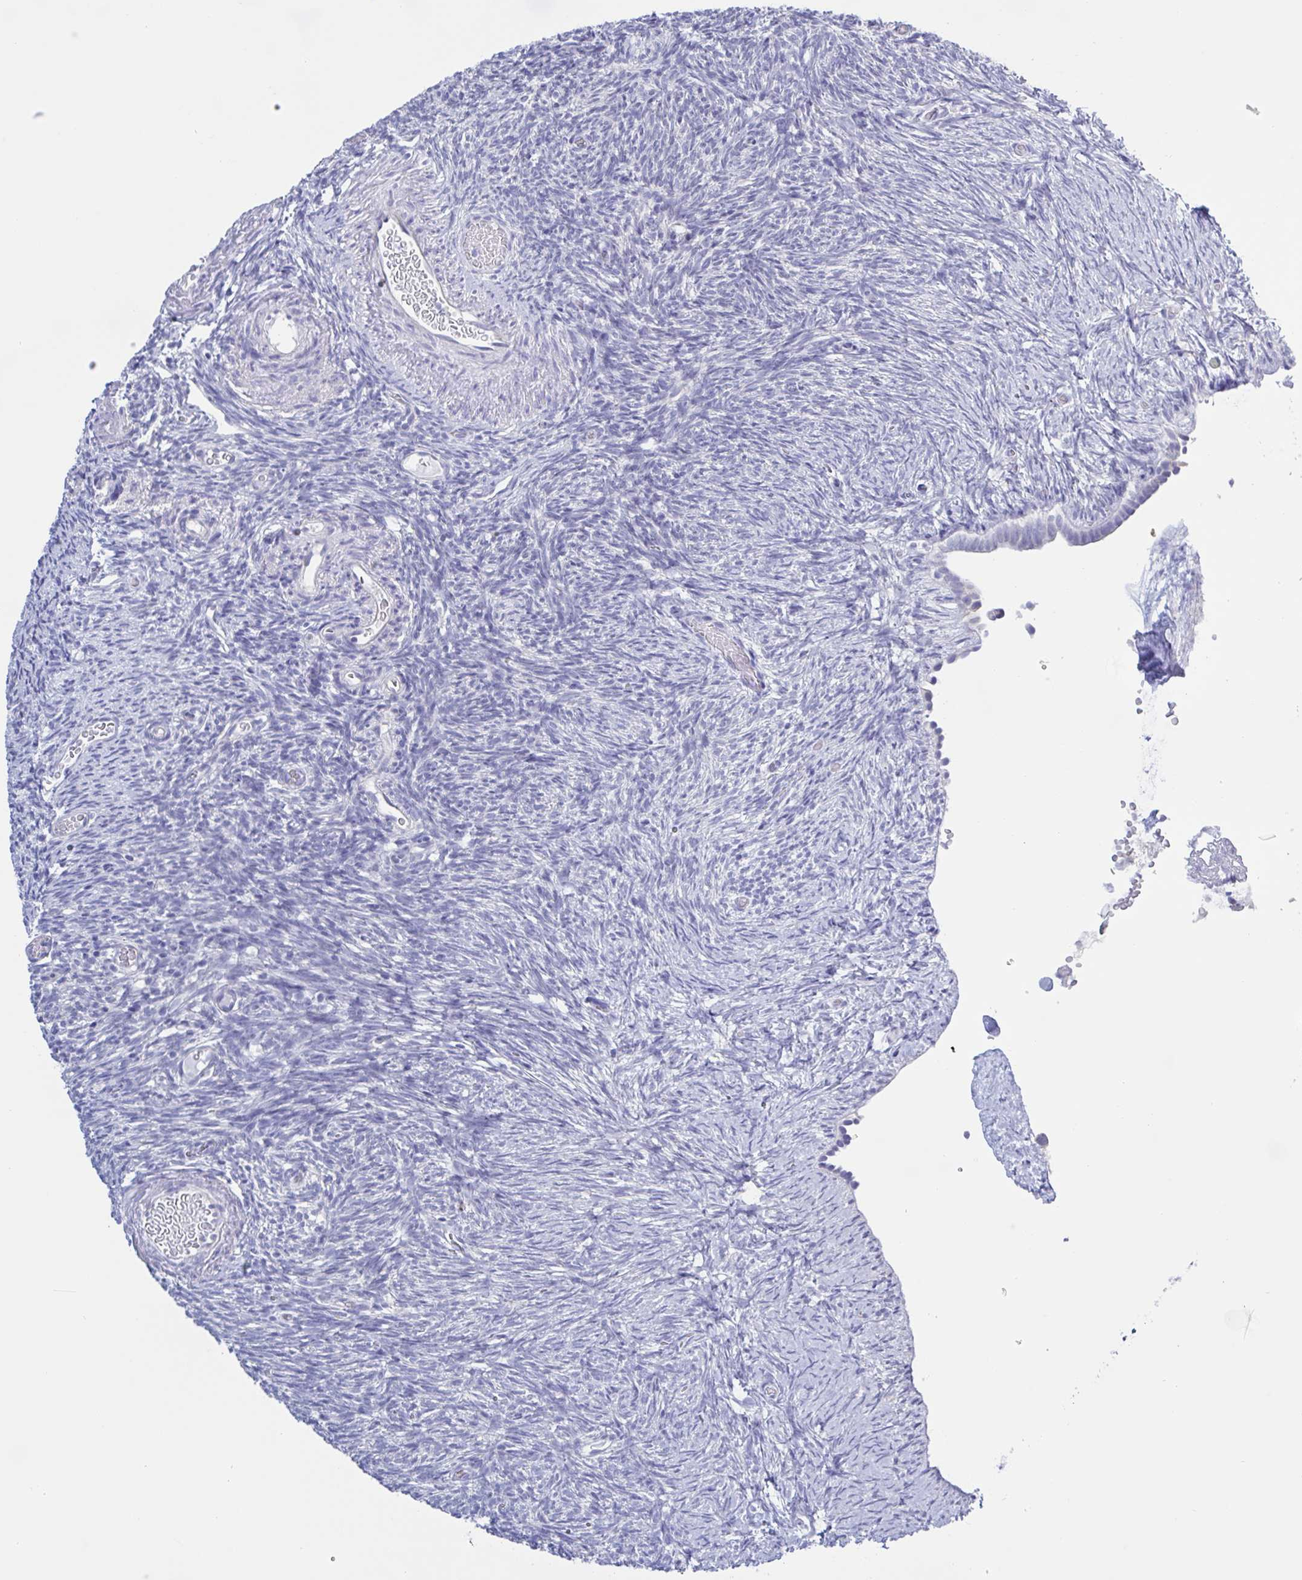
{"staining": {"intensity": "negative", "quantity": "none", "location": "none"}, "tissue": "ovary", "cell_type": "Follicle cells", "image_type": "normal", "snomed": [{"axis": "morphology", "description": "Normal tissue, NOS"}, {"axis": "topography", "description": "Ovary"}], "caption": "Histopathology image shows no protein expression in follicle cells of unremarkable ovary. (DAB (3,3'-diaminobenzidine) immunohistochemistry (IHC) visualized using brightfield microscopy, high magnification).", "gene": "CHMP5", "patient": {"sex": "female", "age": 39}}